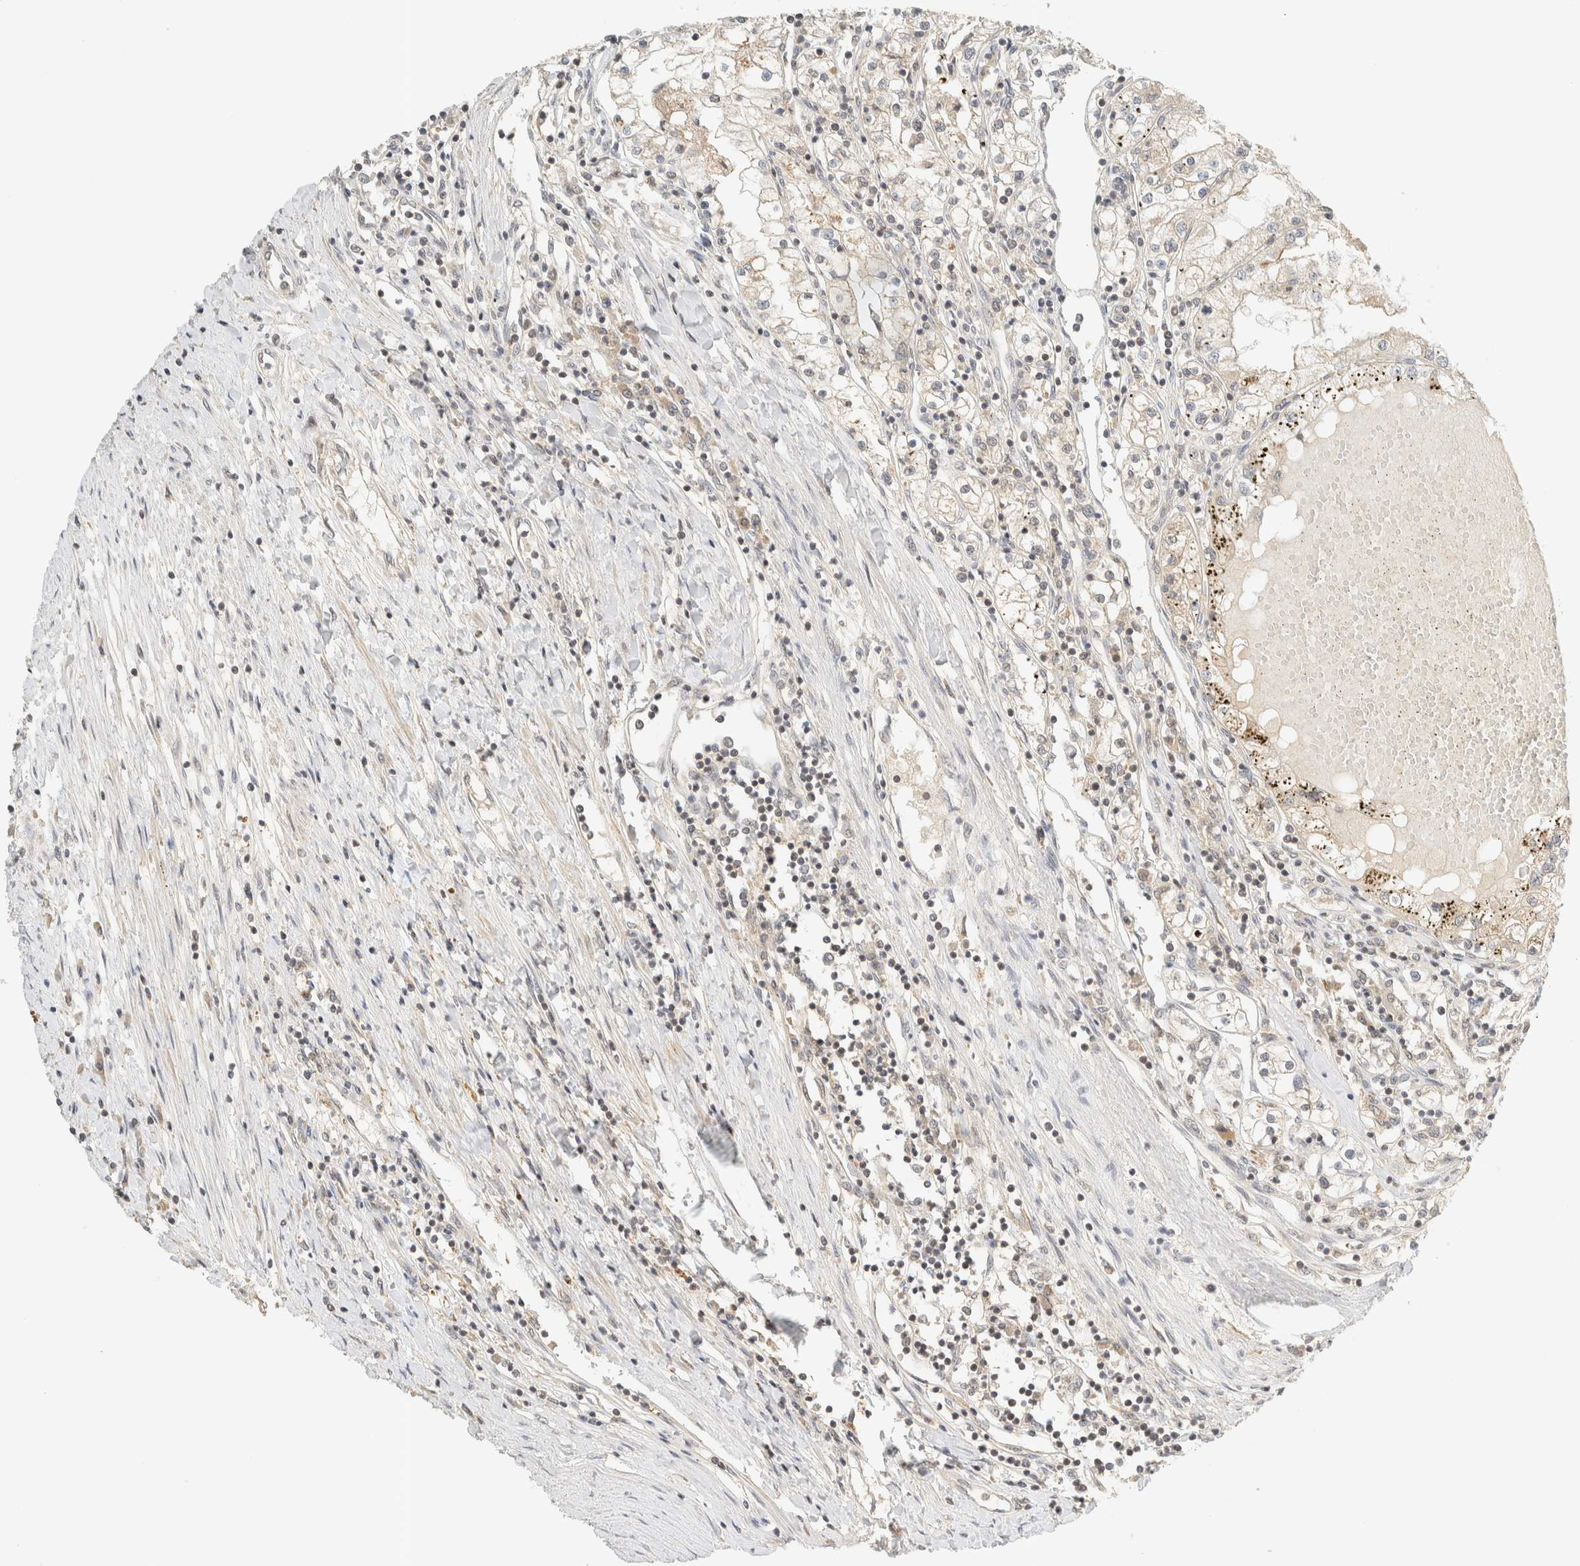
{"staining": {"intensity": "weak", "quantity": ">75%", "location": "cytoplasmic/membranous"}, "tissue": "renal cancer", "cell_type": "Tumor cells", "image_type": "cancer", "snomed": [{"axis": "morphology", "description": "Adenocarcinoma, NOS"}, {"axis": "topography", "description": "Kidney"}], "caption": "Weak cytoplasmic/membranous protein staining is present in about >75% of tumor cells in renal cancer.", "gene": "KIFAP3", "patient": {"sex": "male", "age": 68}}